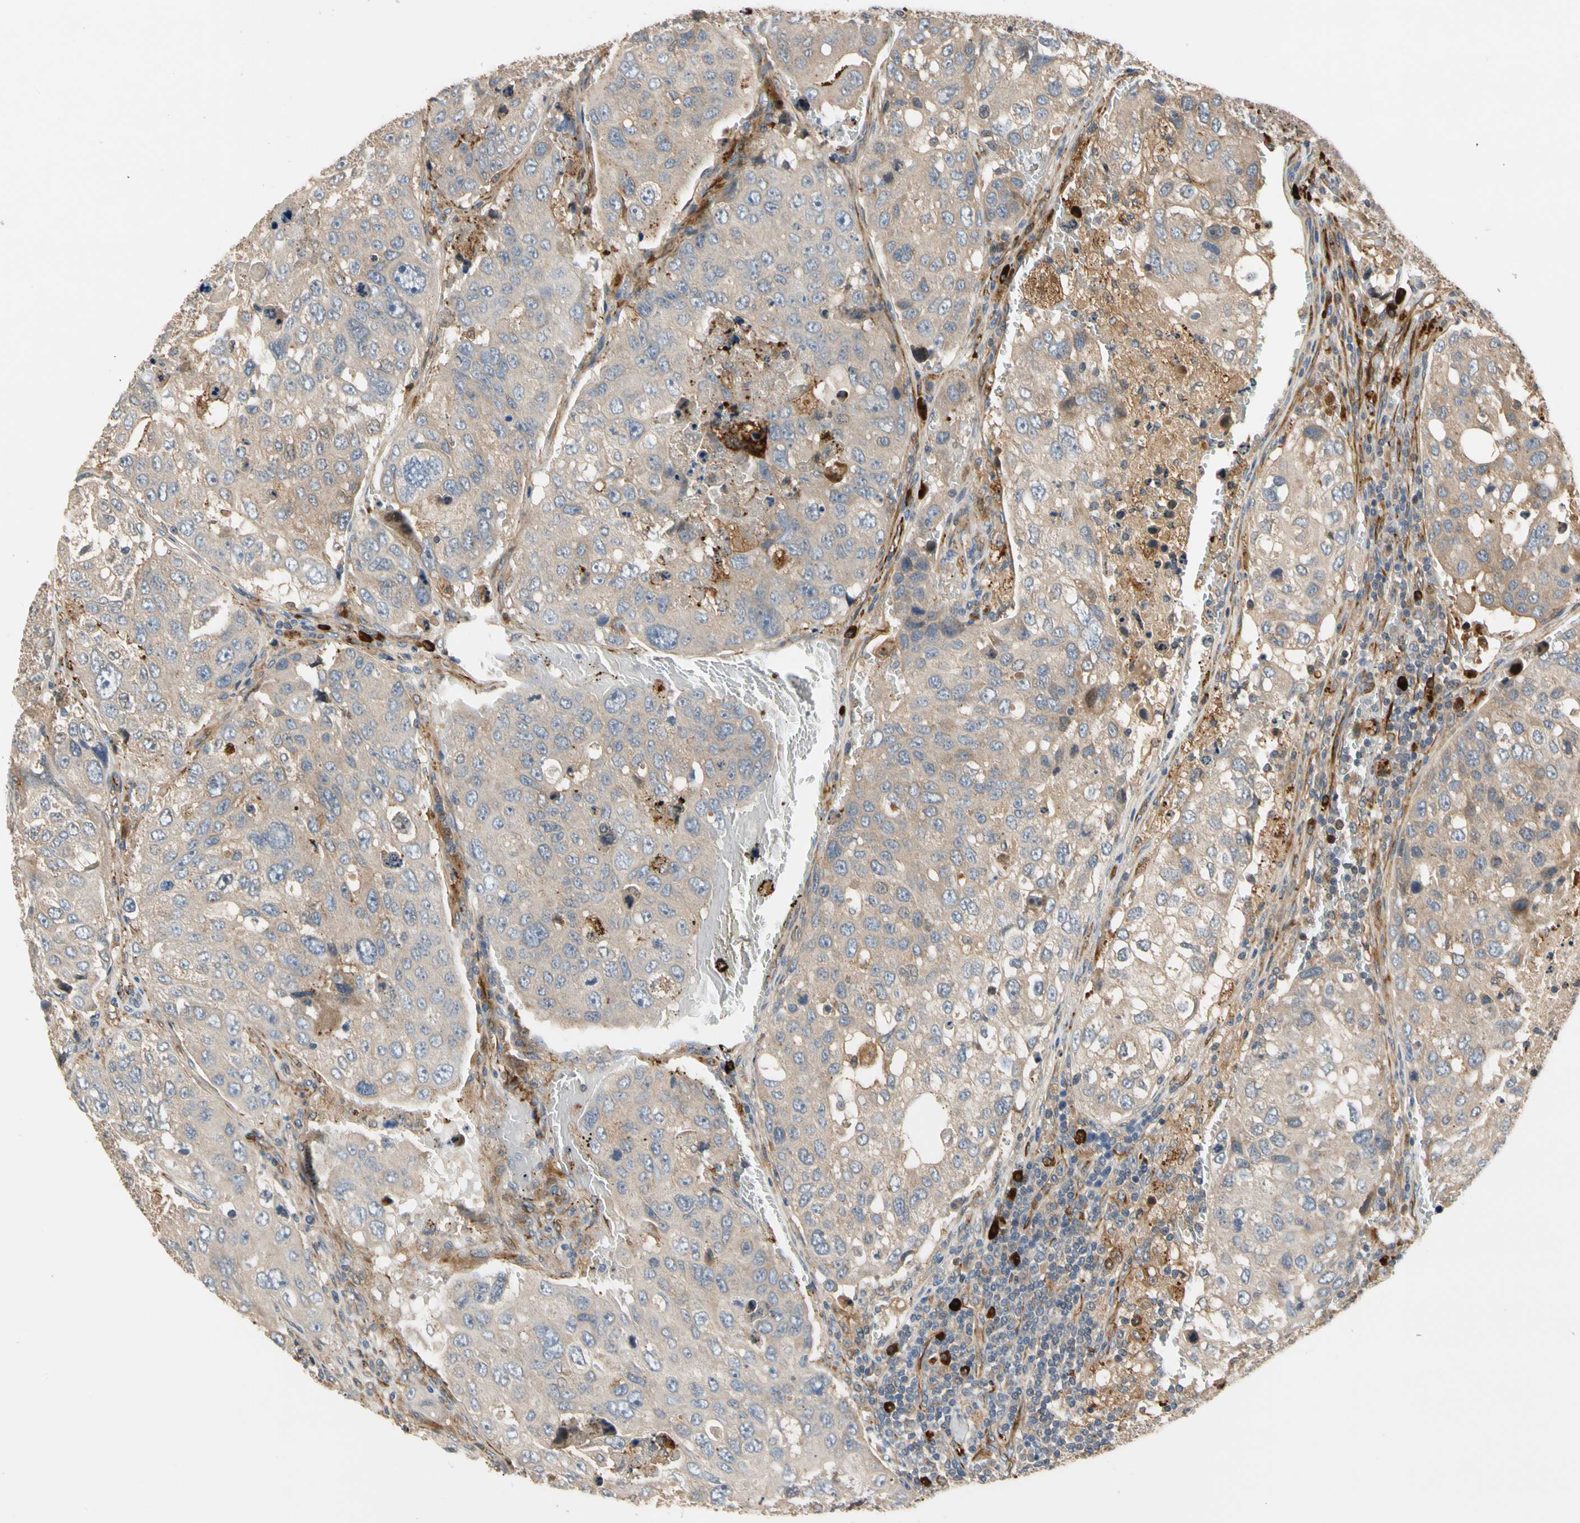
{"staining": {"intensity": "weak", "quantity": ">75%", "location": "cytoplasmic/membranous"}, "tissue": "urothelial cancer", "cell_type": "Tumor cells", "image_type": "cancer", "snomed": [{"axis": "morphology", "description": "Urothelial carcinoma, High grade"}, {"axis": "topography", "description": "Lymph node"}, {"axis": "topography", "description": "Urinary bladder"}], "caption": "Immunohistochemical staining of human high-grade urothelial carcinoma exhibits low levels of weak cytoplasmic/membranous expression in approximately >75% of tumor cells.", "gene": "FGD6", "patient": {"sex": "male", "age": 51}}